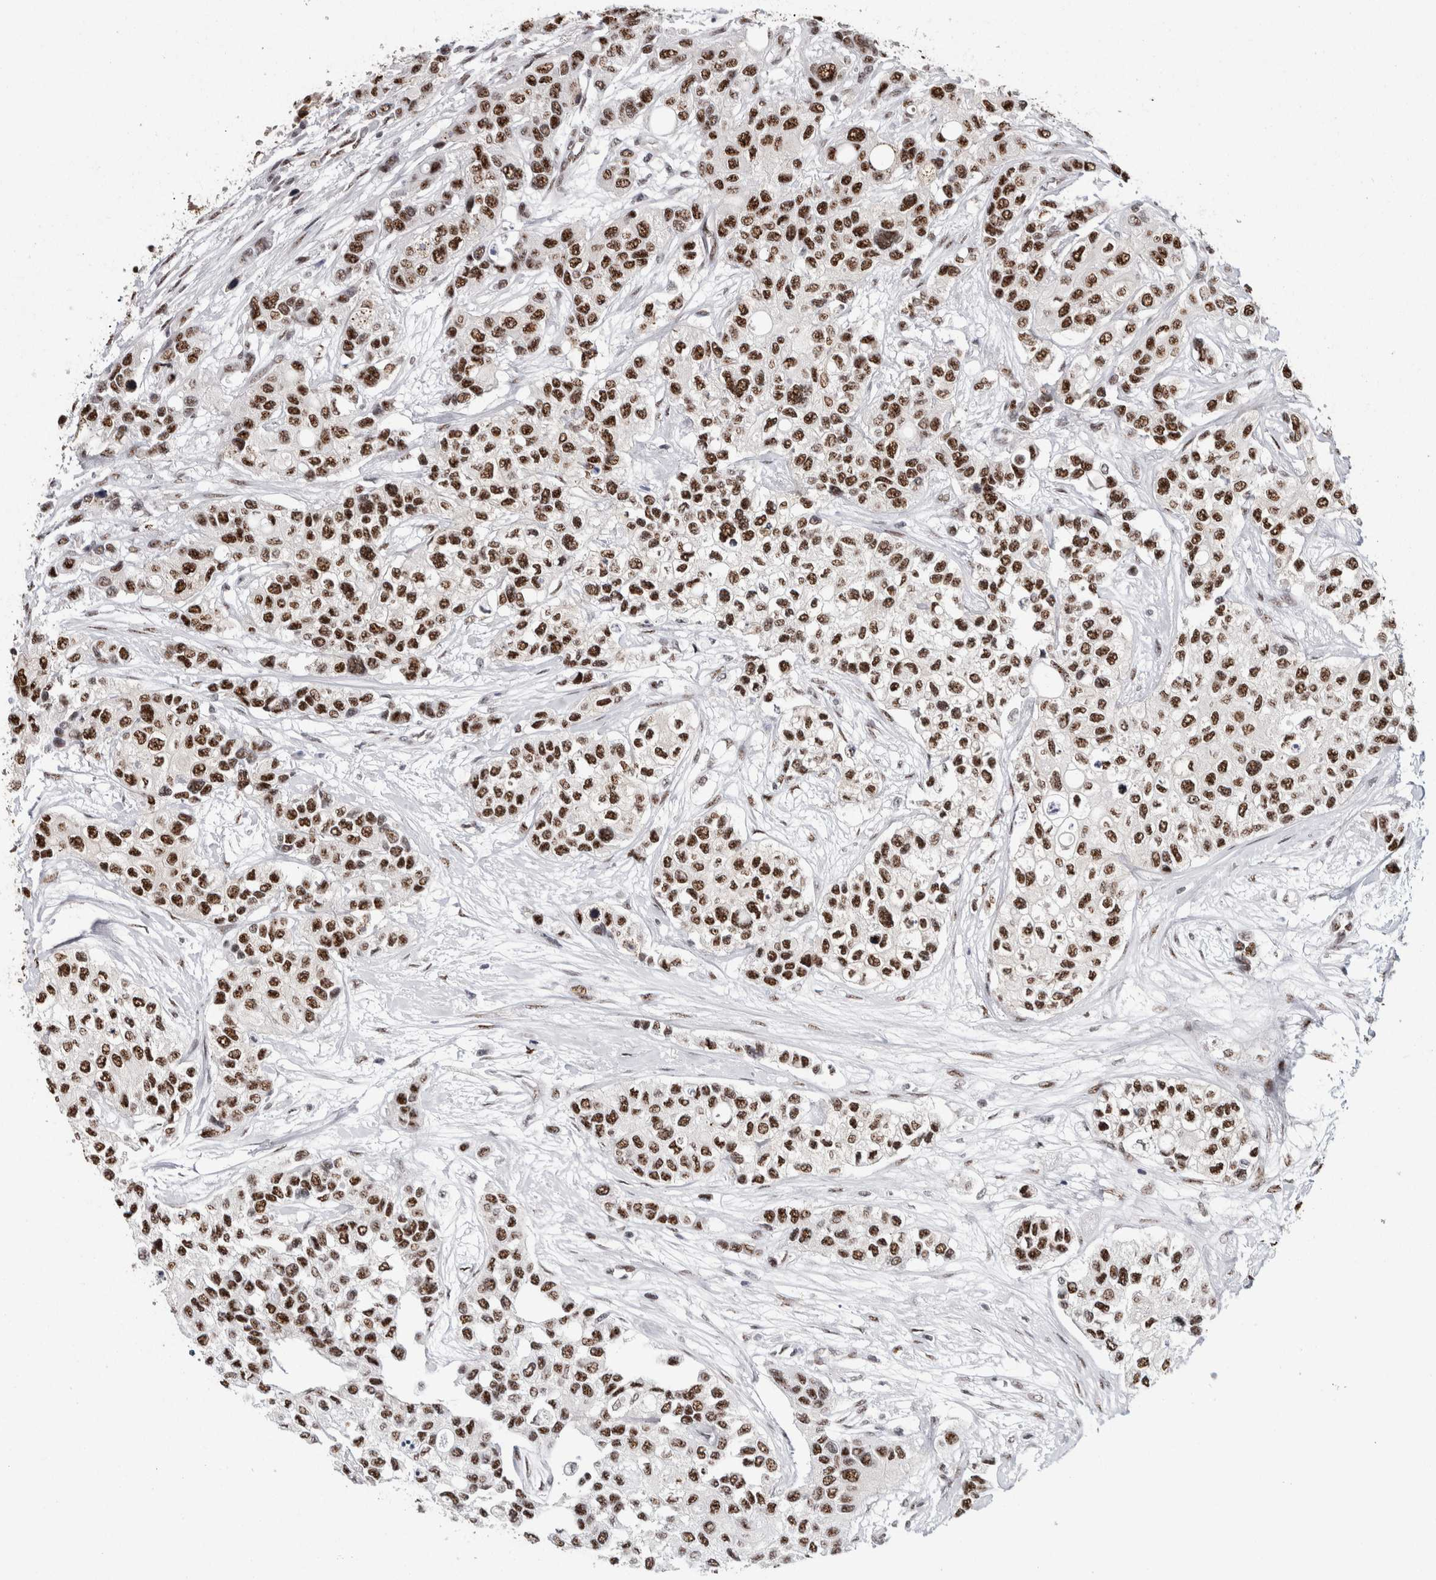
{"staining": {"intensity": "strong", "quantity": ">75%", "location": "nuclear"}, "tissue": "urothelial cancer", "cell_type": "Tumor cells", "image_type": "cancer", "snomed": [{"axis": "morphology", "description": "Urothelial carcinoma, High grade"}, {"axis": "topography", "description": "Urinary bladder"}], "caption": "There is high levels of strong nuclear positivity in tumor cells of urothelial carcinoma (high-grade), as demonstrated by immunohistochemical staining (brown color).", "gene": "MKNK1", "patient": {"sex": "female", "age": 56}}